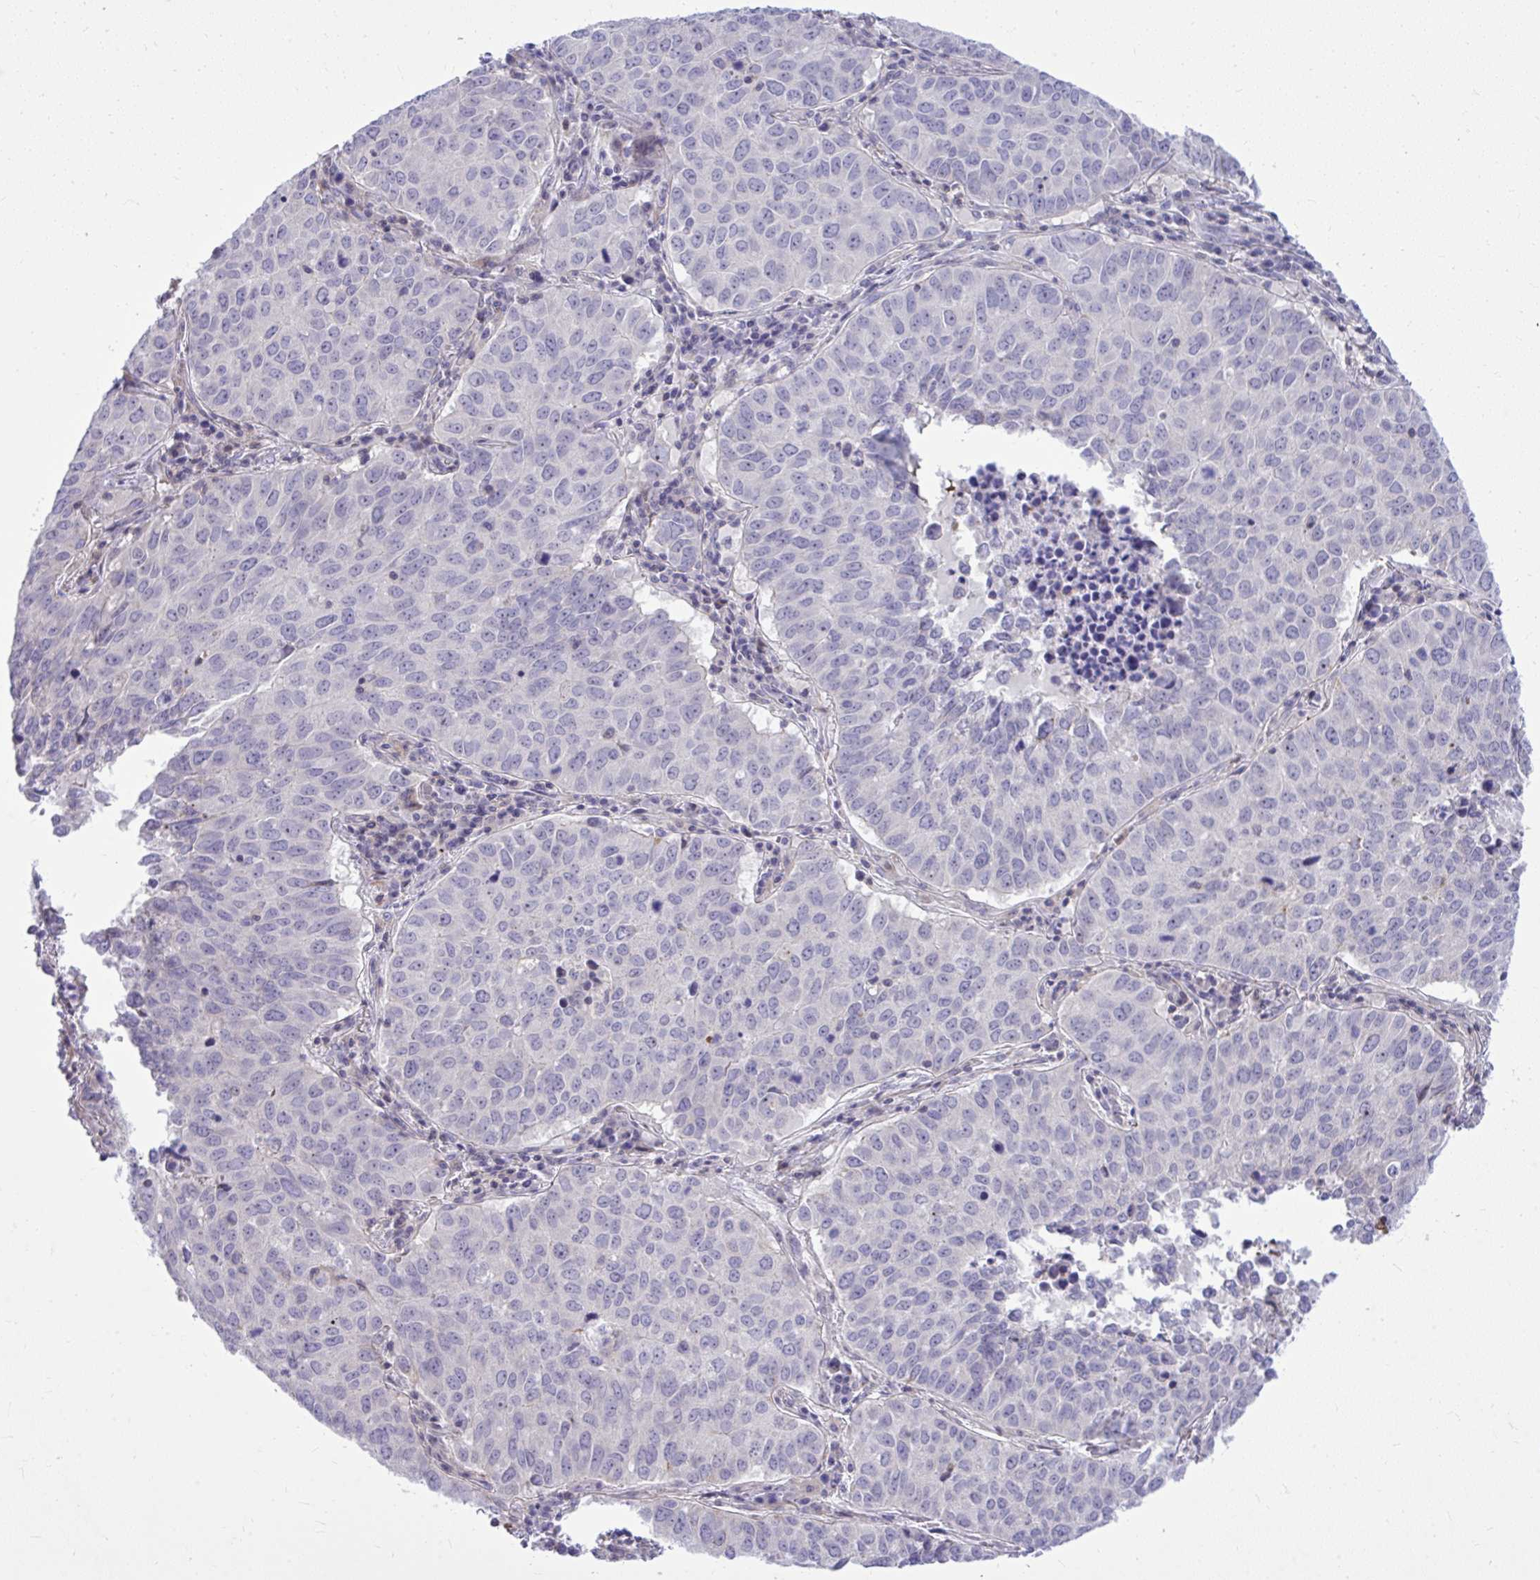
{"staining": {"intensity": "negative", "quantity": "none", "location": "none"}, "tissue": "lung cancer", "cell_type": "Tumor cells", "image_type": "cancer", "snomed": [{"axis": "morphology", "description": "Adenocarcinoma, NOS"}, {"axis": "topography", "description": "Lung"}], "caption": "Lung cancer (adenocarcinoma) stained for a protein using immunohistochemistry (IHC) reveals no positivity tumor cells.", "gene": "GRK4", "patient": {"sex": "female", "age": 50}}